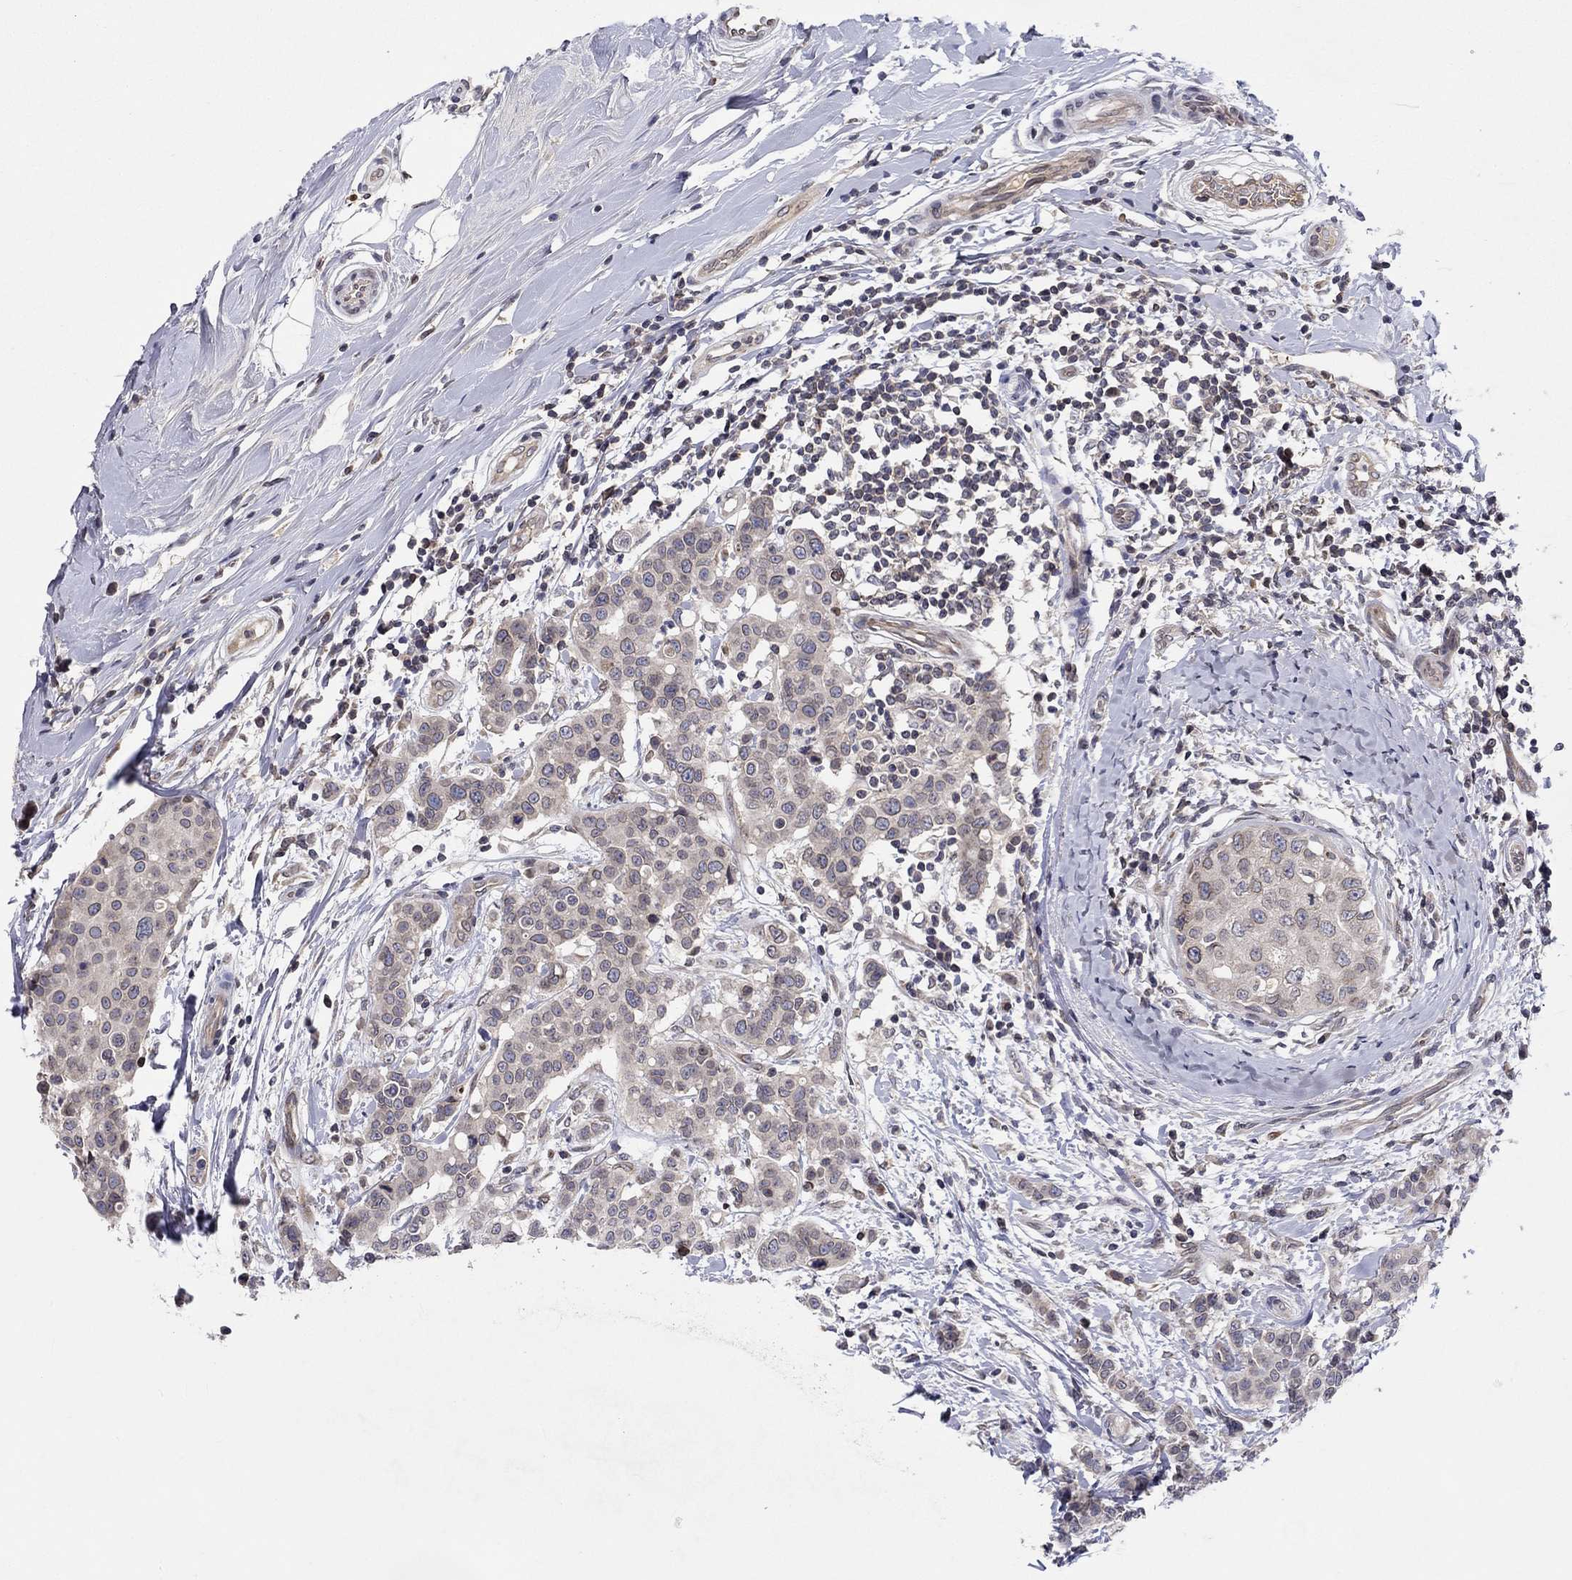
{"staining": {"intensity": "weak", "quantity": "<25%", "location": "nuclear"}, "tissue": "breast cancer", "cell_type": "Tumor cells", "image_type": "cancer", "snomed": [{"axis": "morphology", "description": "Duct carcinoma"}, {"axis": "topography", "description": "Breast"}], "caption": "DAB (3,3'-diaminobenzidine) immunohistochemical staining of human breast cancer reveals no significant positivity in tumor cells.", "gene": "CETN3", "patient": {"sex": "female", "age": 27}}